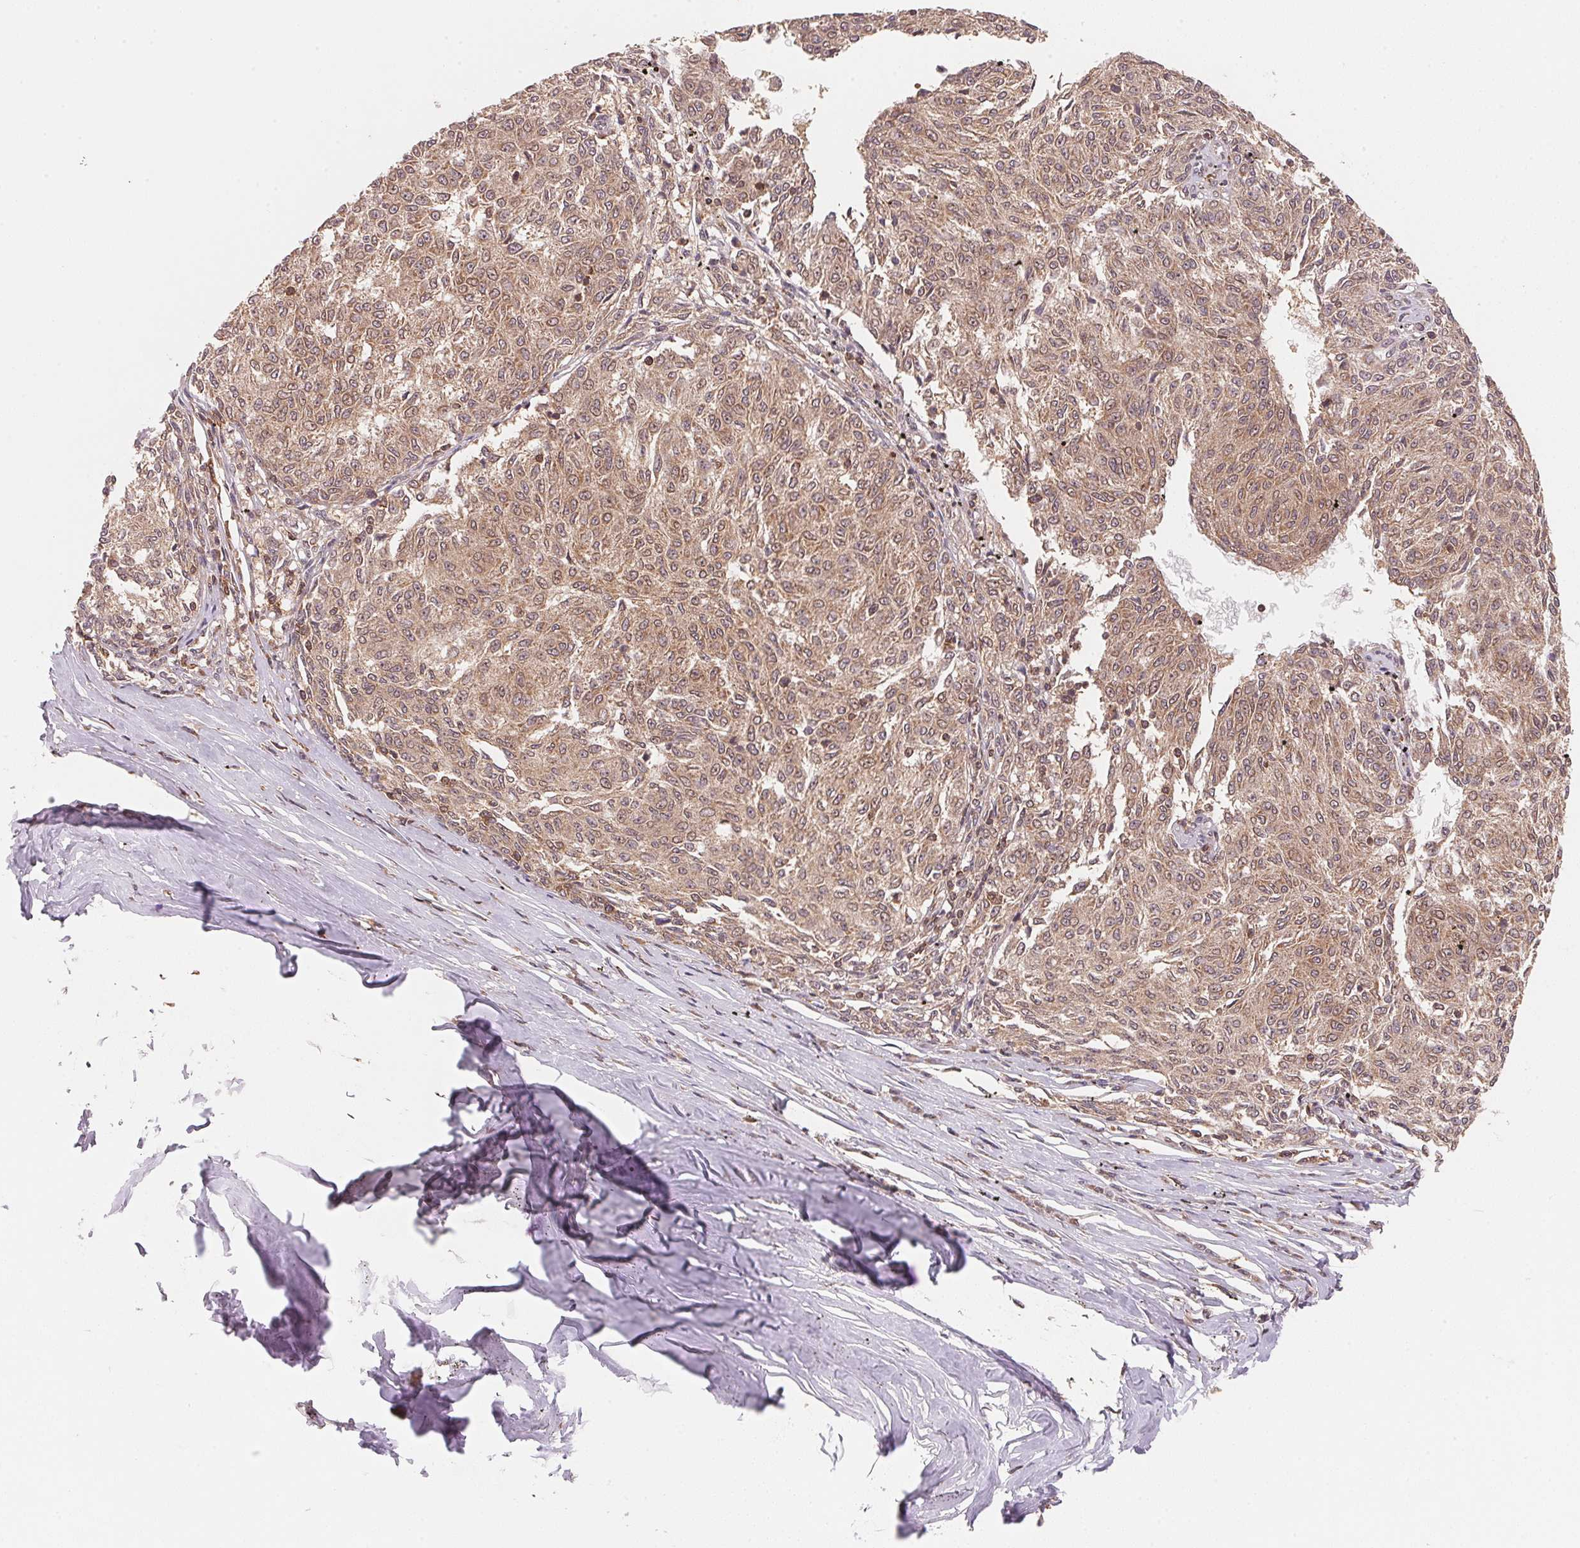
{"staining": {"intensity": "weak", "quantity": ">75%", "location": "cytoplasmic/membranous,nuclear"}, "tissue": "melanoma", "cell_type": "Tumor cells", "image_type": "cancer", "snomed": [{"axis": "morphology", "description": "Malignant melanoma, NOS"}, {"axis": "topography", "description": "Skin"}], "caption": "This image displays immunohistochemistry staining of human malignant melanoma, with low weak cytoplasmic/membranous and nuclear positivity in approximately >75% of tumor cells.", "gene": "CCDC102B", "patient": {"sex": "female", "age": 72}}